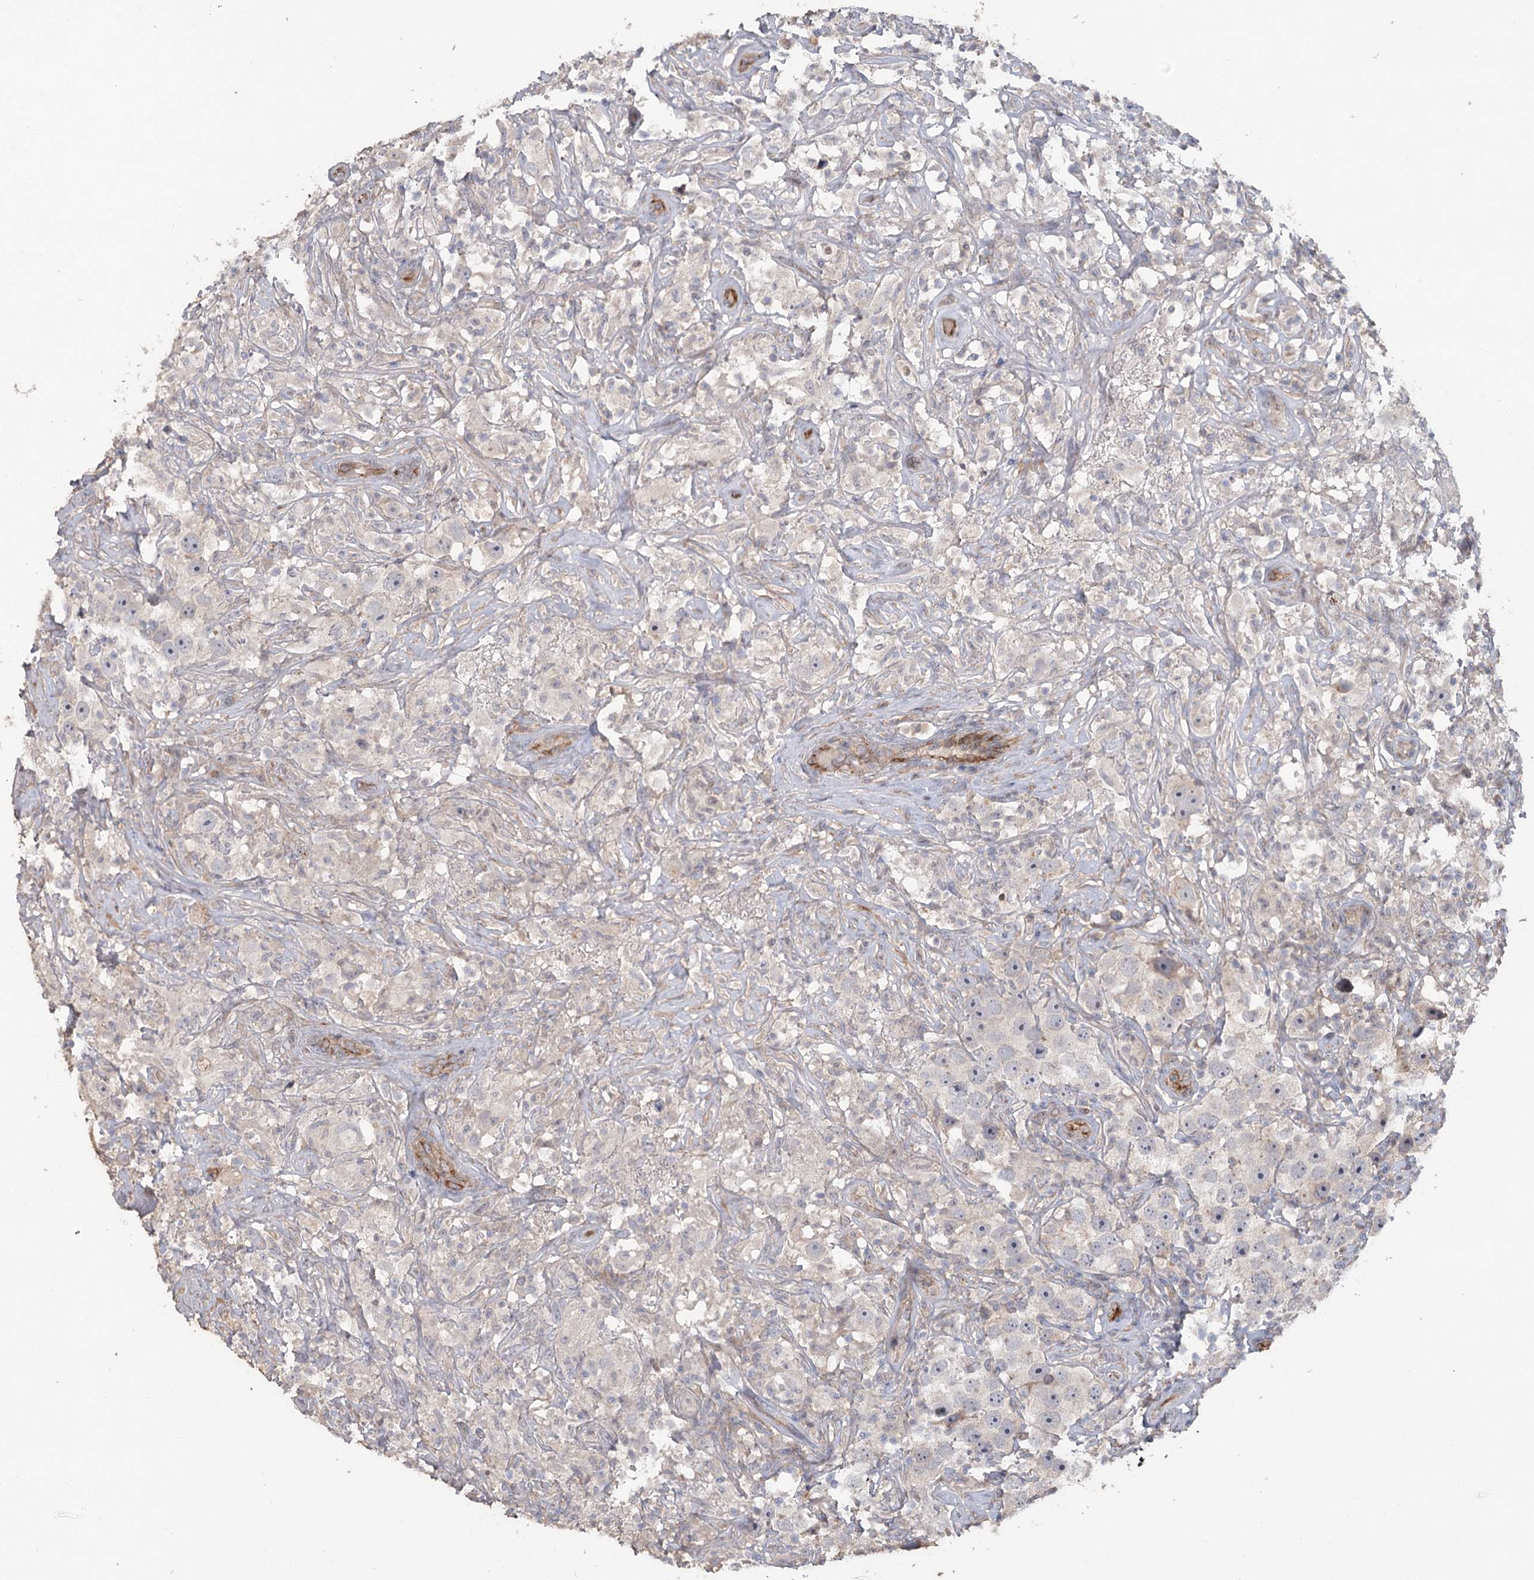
{"staining": {"intensity": "negative", "quantity": "none", "location": "none"}, "tissue": "testis cancer", "cell_type": "Tumor cells", "image_type": "cancer", "snomed": [{"axis": "morphology", "description": "Seminoma, NOS"}, {"axis": "topography", "description": "Testis"}], "caption": "Tumor cells show no significant positivity in testis cancer (seminoma).", "gene": "MAP3K13", "patient": {"sex": "male", "age": 49}}